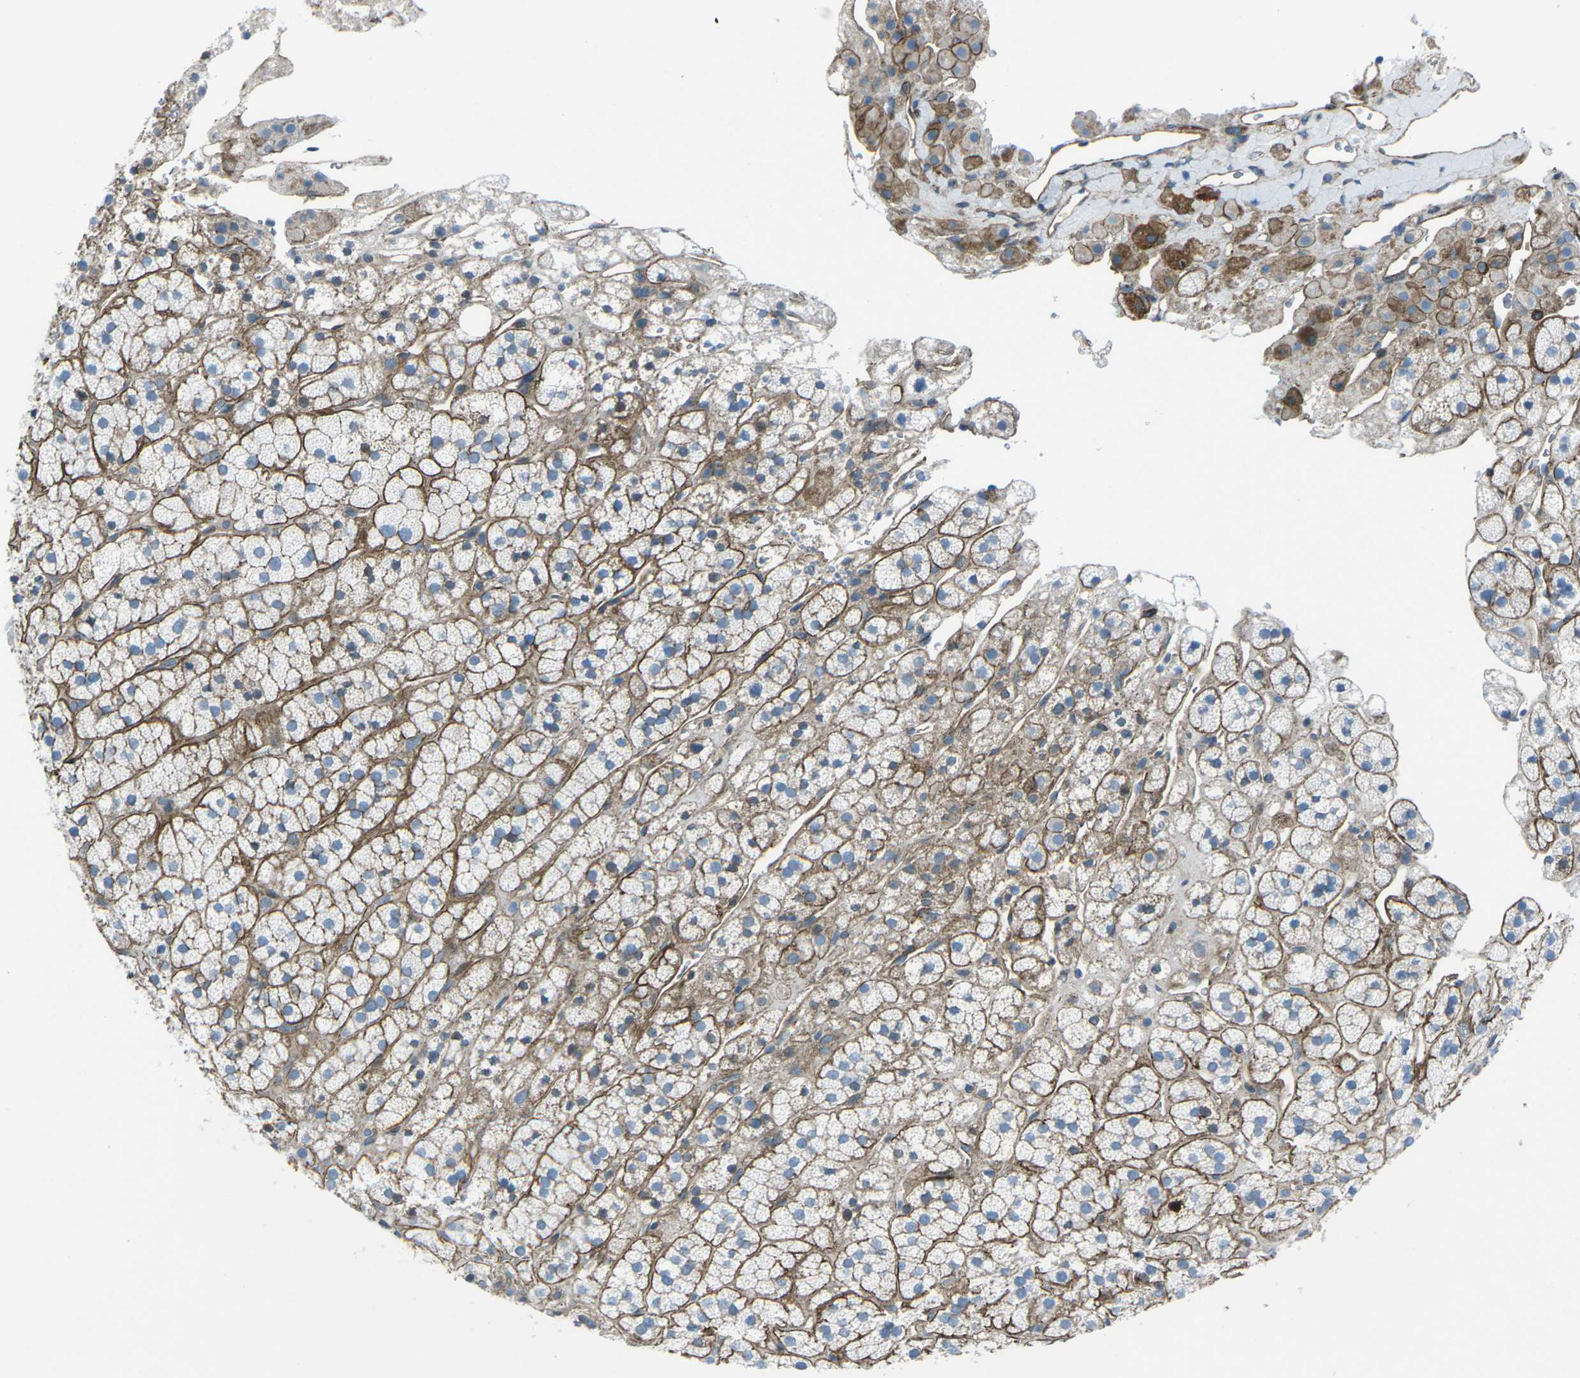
{"staining": {"intensity": "weak", "quantity": "25%-75%", "location": "cytoplasmic/membranous"}, "tissue": "adrenal gland", "cell_type": "Glandular cells", "image_type": "normal", "snomed": [{"axis": "morphology", "description": "Normal tissue, NOS"}, {"axis": "topography", "description": "Adrenal gland"}], "caption": "This image reveals immunohistochemistry staining of normal adrenal gland, with low weak cytoplasmic/membranous expression in about 25%-75% of glandular cells.", "gene": "UTRN", "patient": {"sex": "male", "age": 56}}